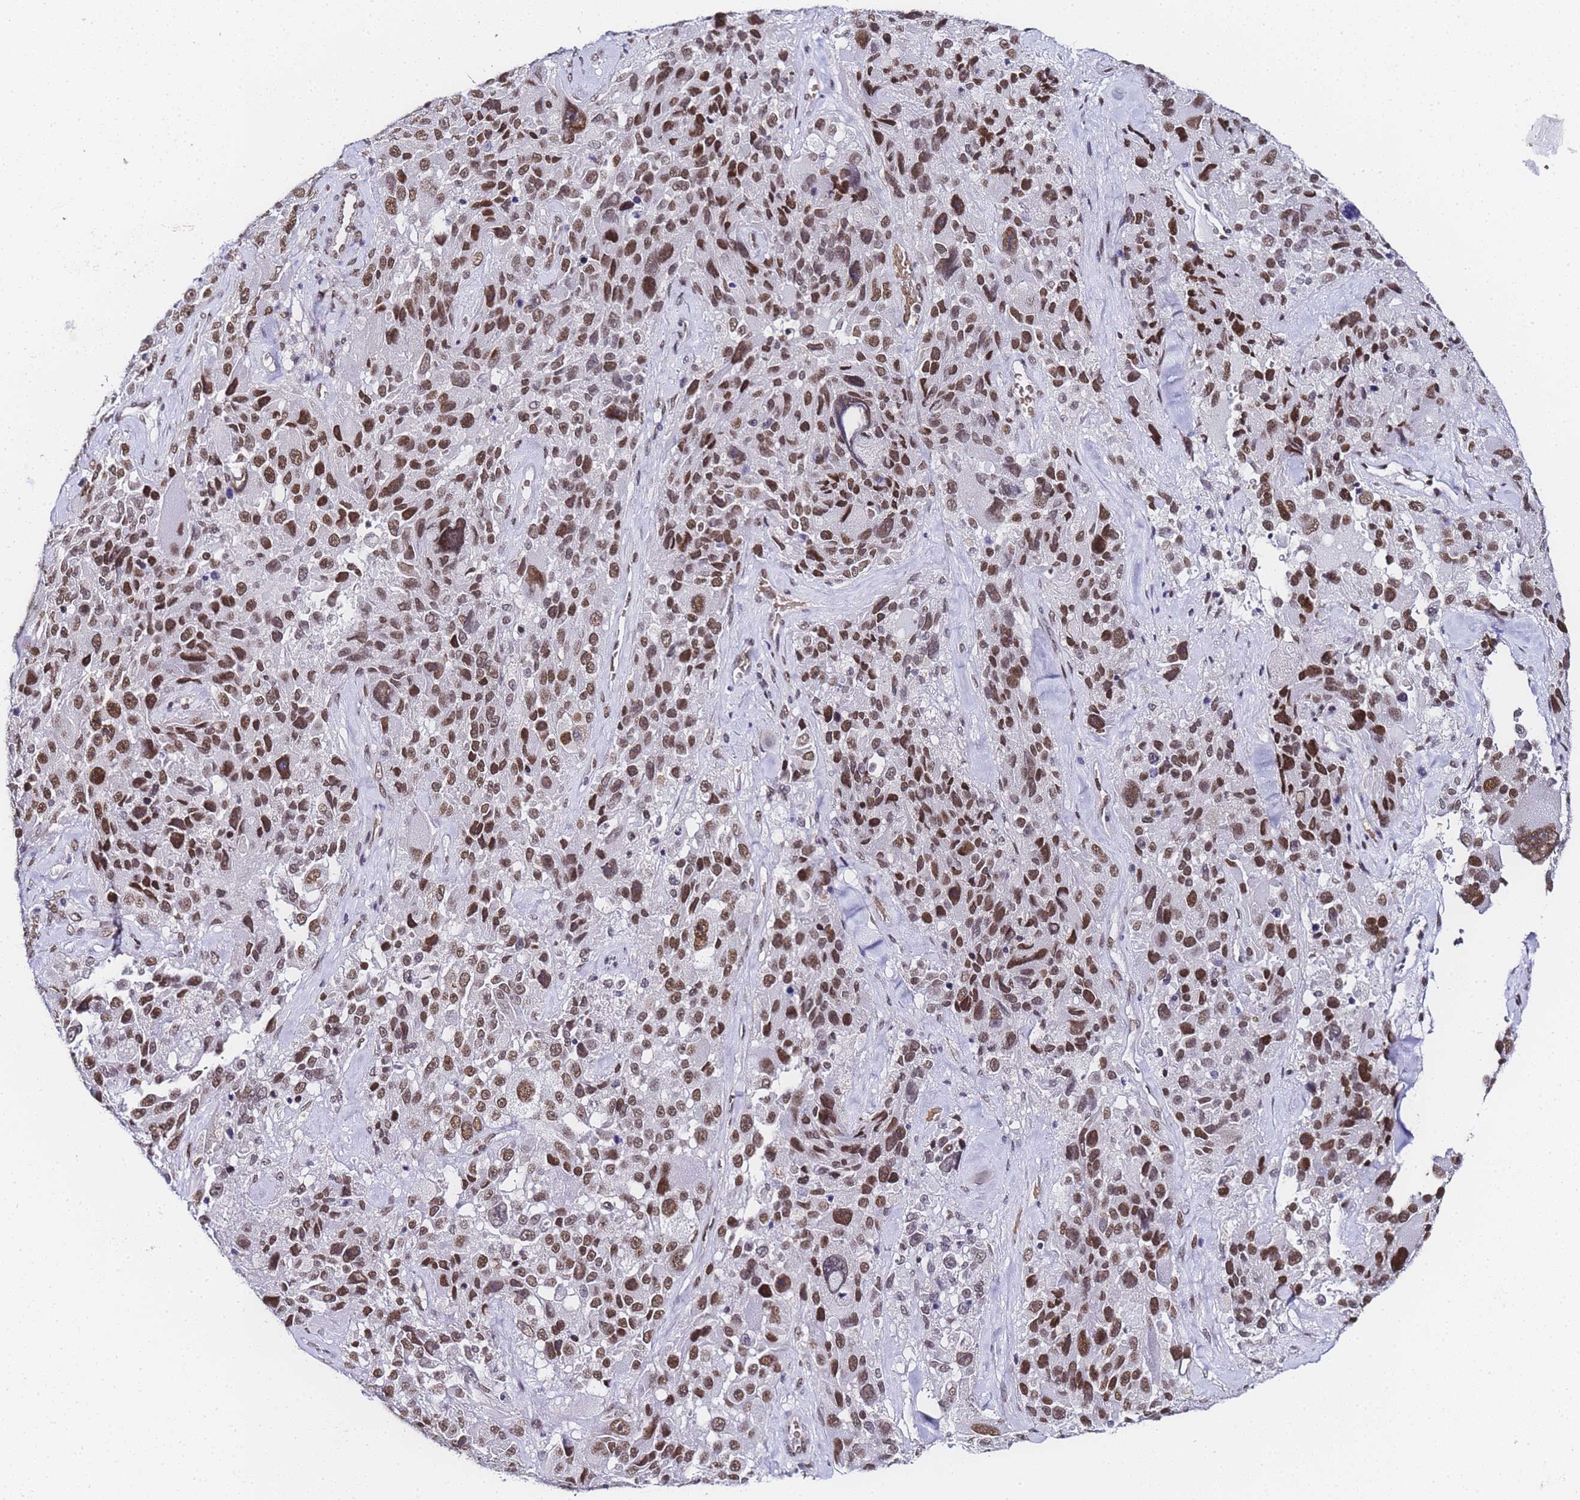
{"staining": {"intensity": "moderate", "quantity": ">75%", "location": "nuclear"}, "tissue": "melanoma", "cell_type": "Tumor cells", "image_type": "cancer", "snomed": [{"axis": "morphology", "description": "Malignant melanoma, Metastatic site"}, {"axis": "topography", "description": "Lymph node"}], "caption": "The histopathology image reveals staining of malignant melanoma (metastatic site), revealing moderate nuclear protein staining (brown color) within tumor cells. (DAB = brown stain, brightfield microscopy at high magnification).", "gene": "POLR1A", "patient": {"sex": "male", "age": 62}}